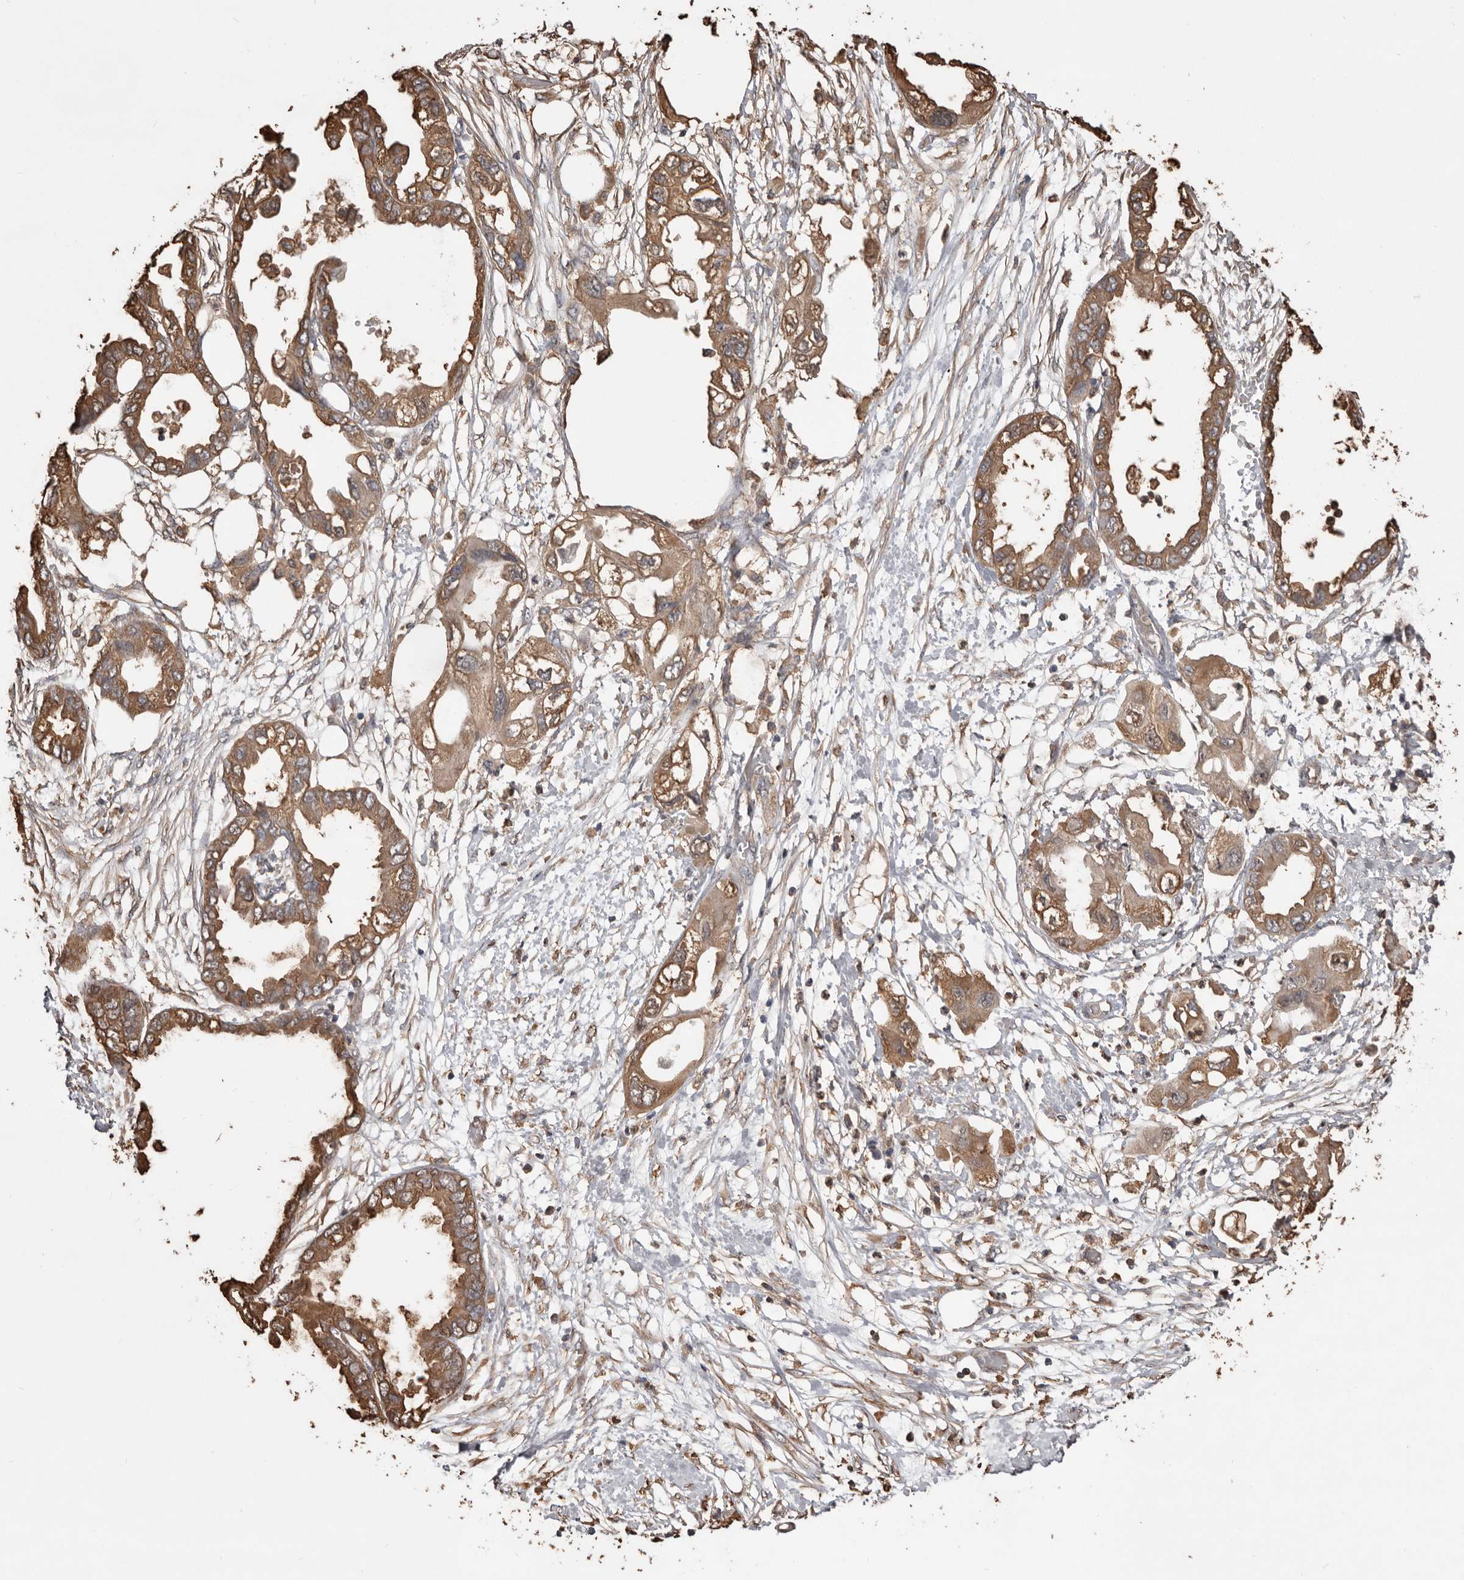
{"staining": {"intensity": "moderate", "quantity": ">75%", "location": "cytoplasmic/membranous"}, "tissue": "endometrial cancer", "cell_type": "Tumor cells", "image_type": "cancer", "snomed": [{"axis": "morphology", "description": "Adenocarcinoma, NOS"}, {"axis": "morphology", "description": "Adenocarcinoma, metastatic, NOS"}, {"axis": "topography", "description": "Adipose tissue"}, {"axis": "topography", "description": "Endometrium"}], "caption": "Moderate cytoplasmic/membranous staining for a protein is appreciated in about >75% of tumor cells of endometrial metastatic adenocarcinoma using immunohistochemistry (IHC).", "gene": "PKM", "patient": {"sex": "female", "age": 67}}